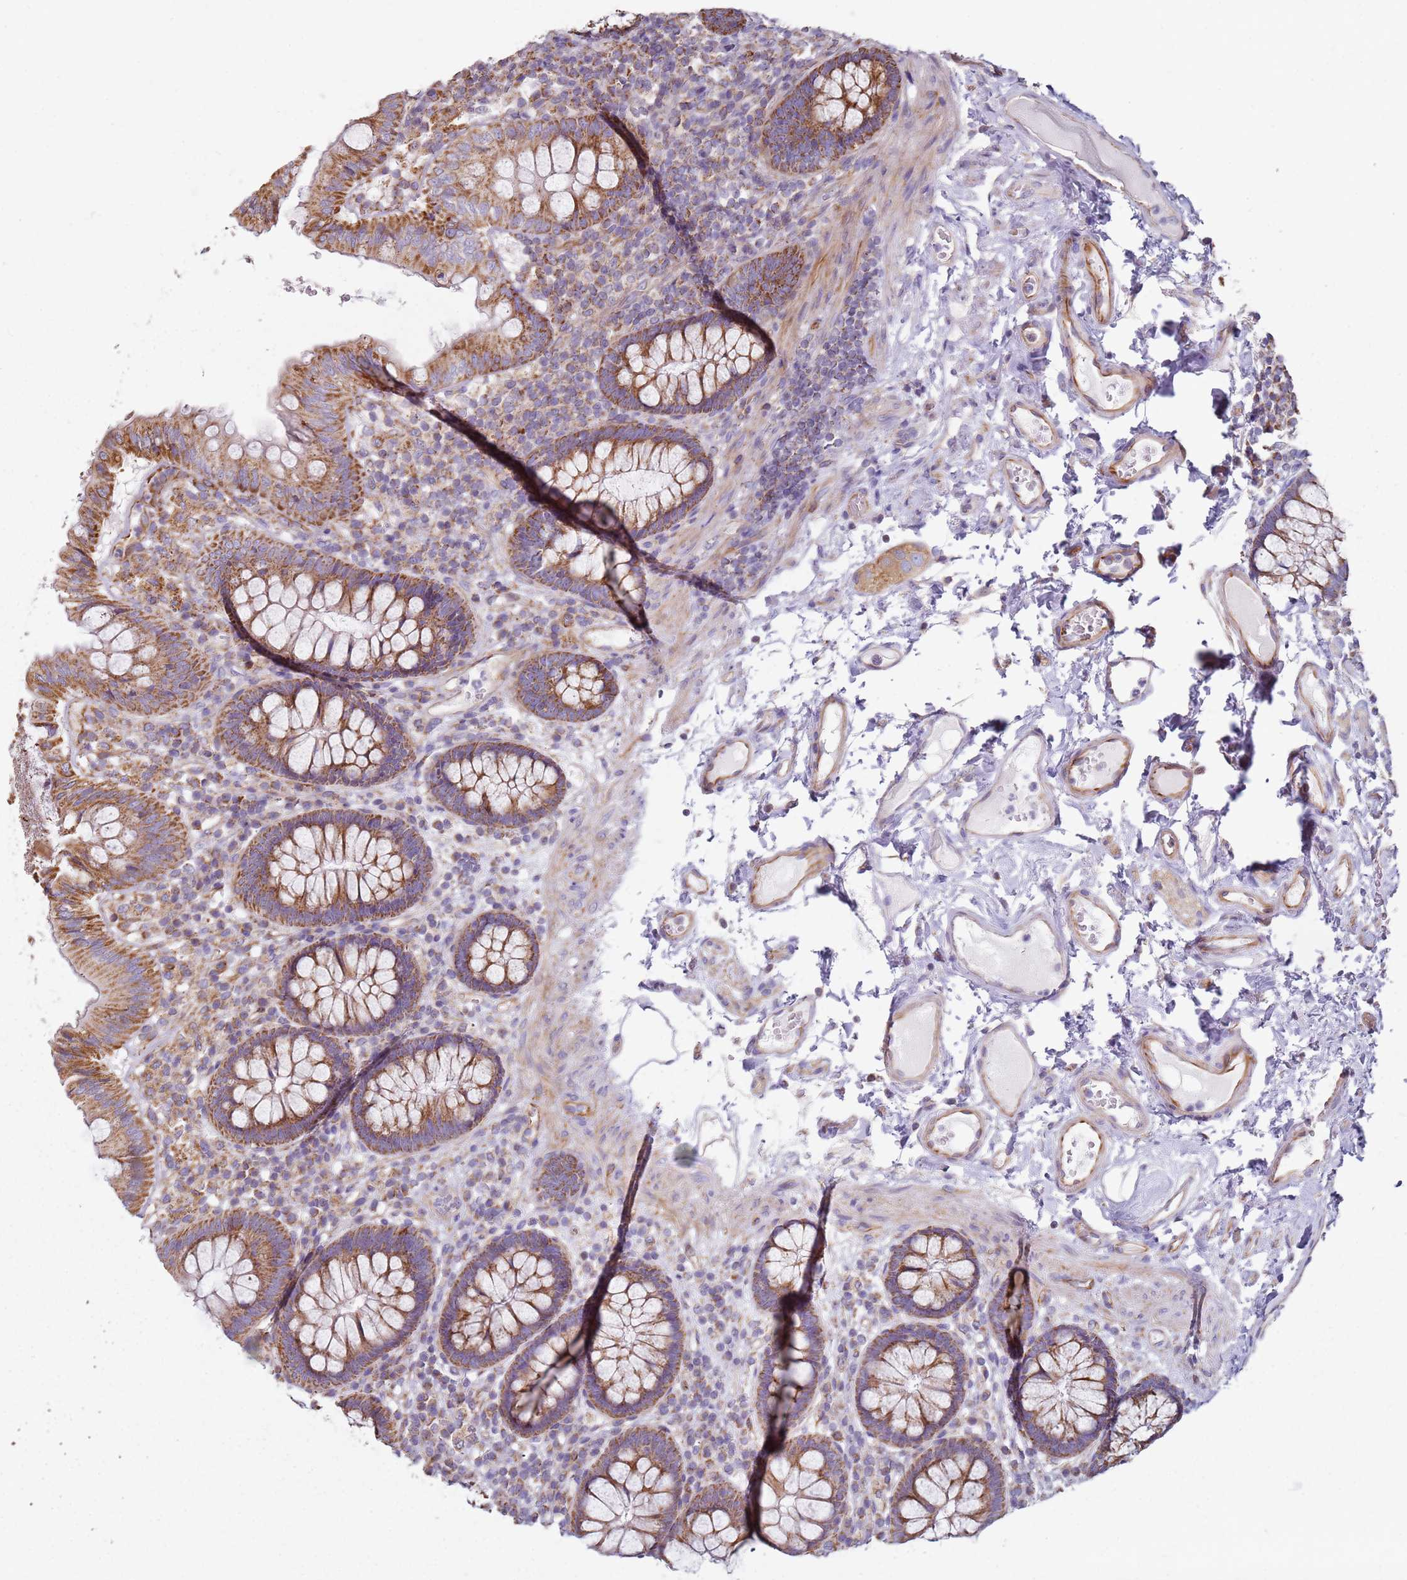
{"staining": {"intensity": "moderate", "quantity": ">75%", "location": "cytoplasmic/membranous"}, "tissue": "colon", "cell_type": "Endothelial cells", "image_type": "normal", "snomed": [{"axis": "morphology", "description": "Normal tissue, NOS"}, {"axis": "topography", "description": "Colon"}], "caption": "Moderate cytoplasmic/membranous expression for a protein is present in approximately >75% of endothelial cells of benign colon using IHC.", "gene": "ALS2", "patient": {"sex": "male", "age": 84}}